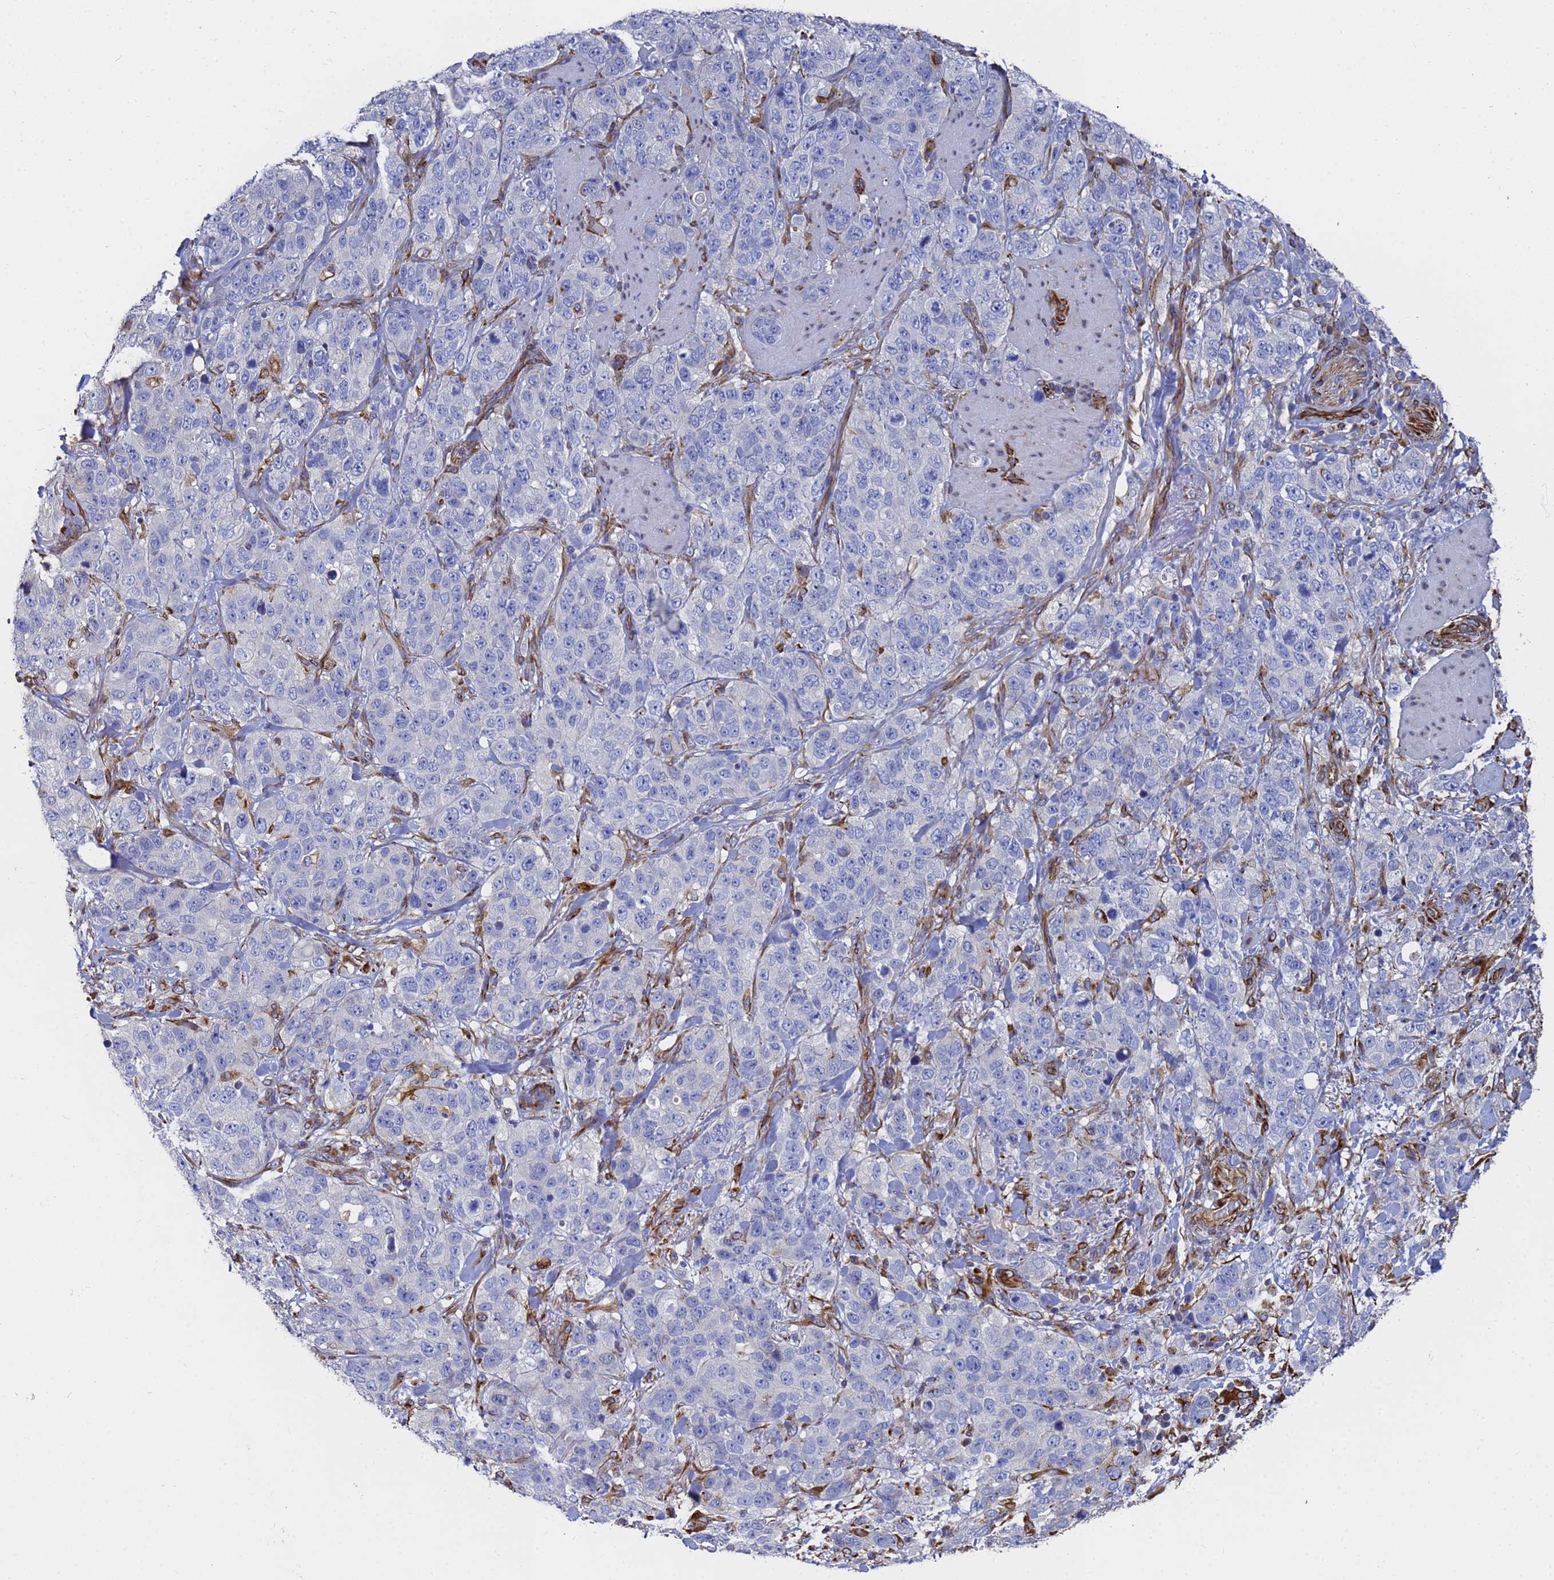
{"staining": {"intensity": "negative", "quantity": "none", "location": "none"}, "tissue": "stomach cancer", "cell_type": "Tumor cells", "image_type": "cancer", "snomed": [{"axis": "morphology", "description": "Adenocarcinoma, NOS"}, {"axis": "topography", "description": "Stomach"}], "caption": "A high-resolution image shows IHC staining of stomach cancer (adenocarcinoma), which shows no significant expression in tumor cells. Nuclei are stained in blue.", "gene": "SYT13", "patient": {"sex": "male", "age": 48}}